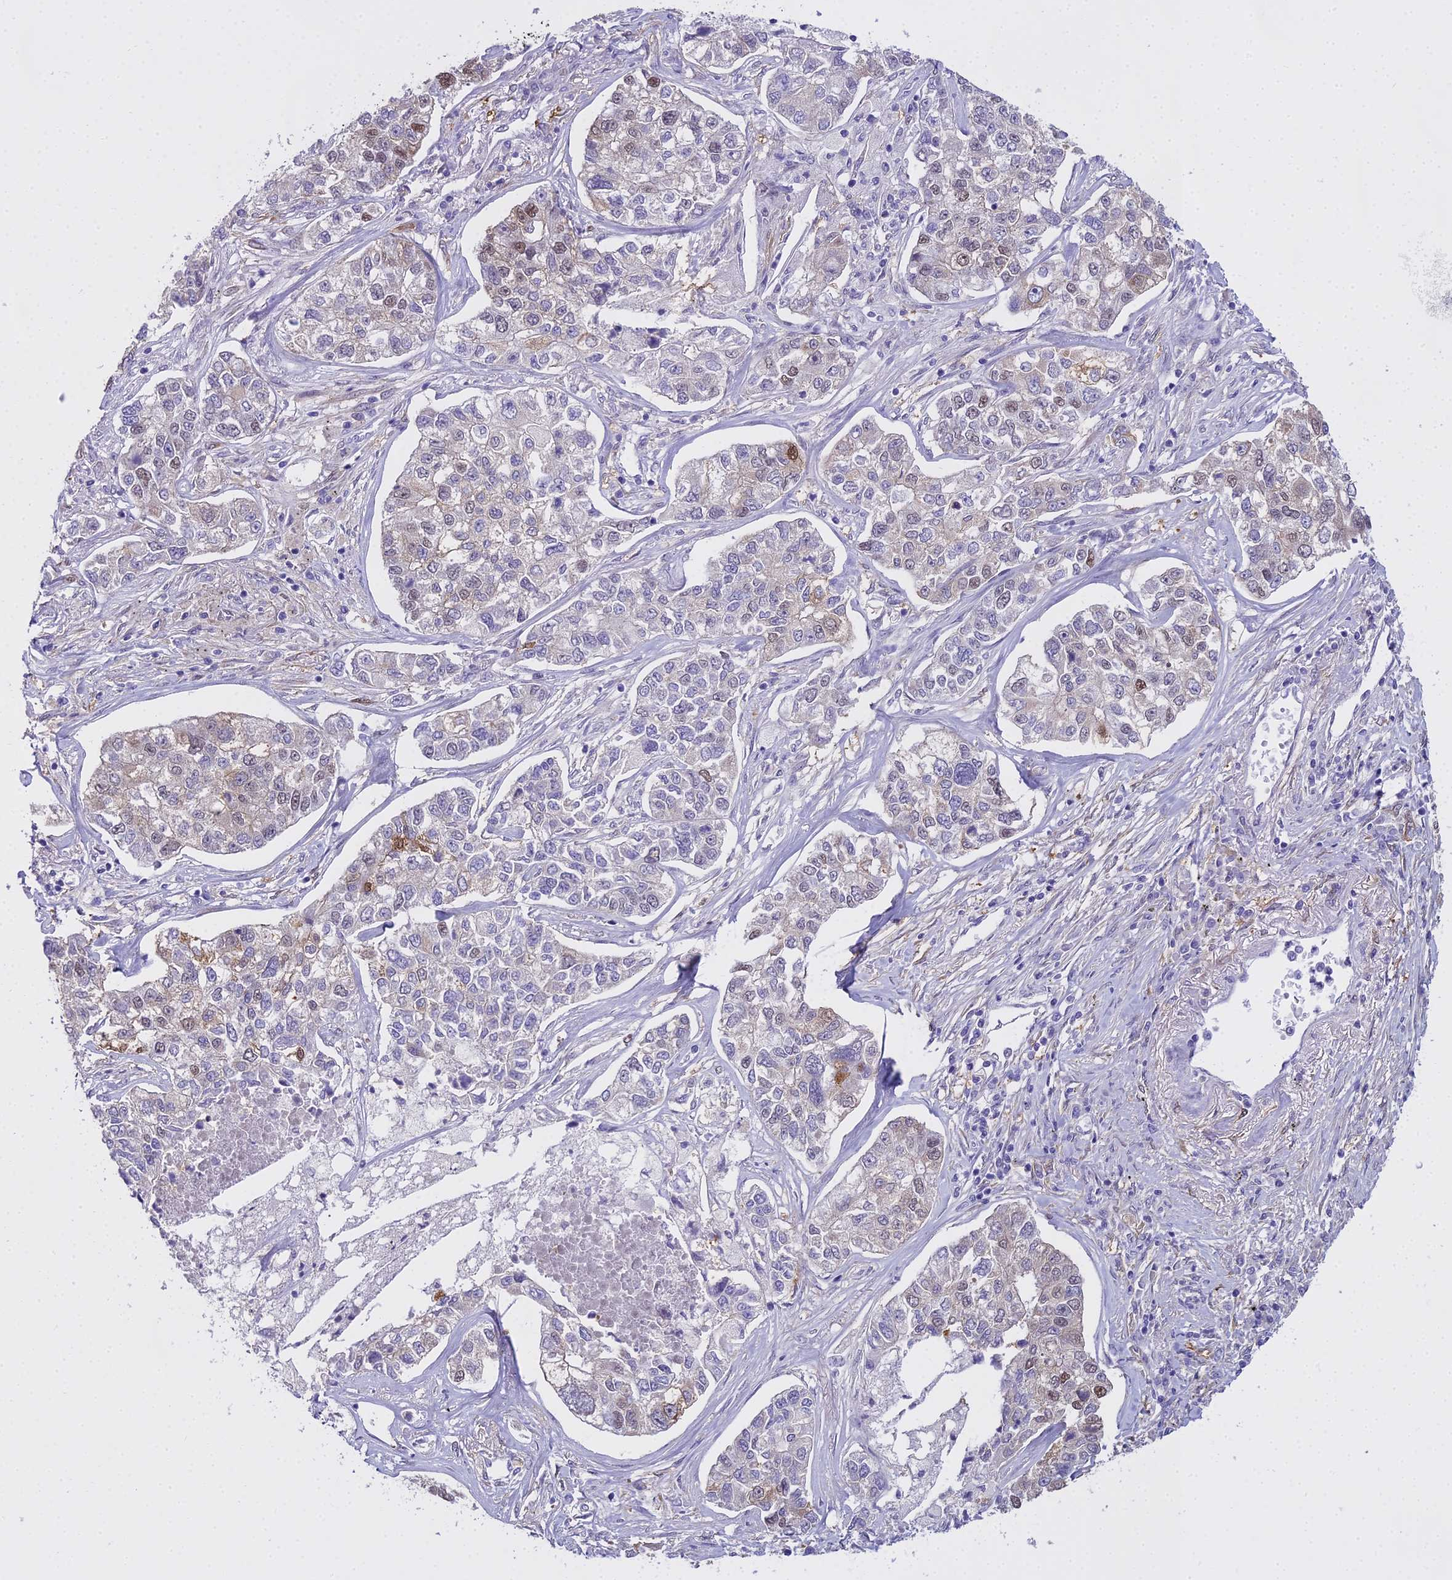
{"staining": {"intensity": "moderate", "quantity": "<25%", "location": "nuclear"}, "tissue": "lung cancer", "cell_type": "Tumor cells", "image_type": "cancer", "snomed": [{"axis": "morphology", "description": "Adenocarcinoma, NOS"}, {"axis": "topography", "description": "Lung"}], "caption": "Protein staining demonstrates moderate nuclear expression in about <25% of tumor cells in lung adenocarcinoma.", "gene": "MAT2A", "patient": {"sex": "male", "age": 49}}